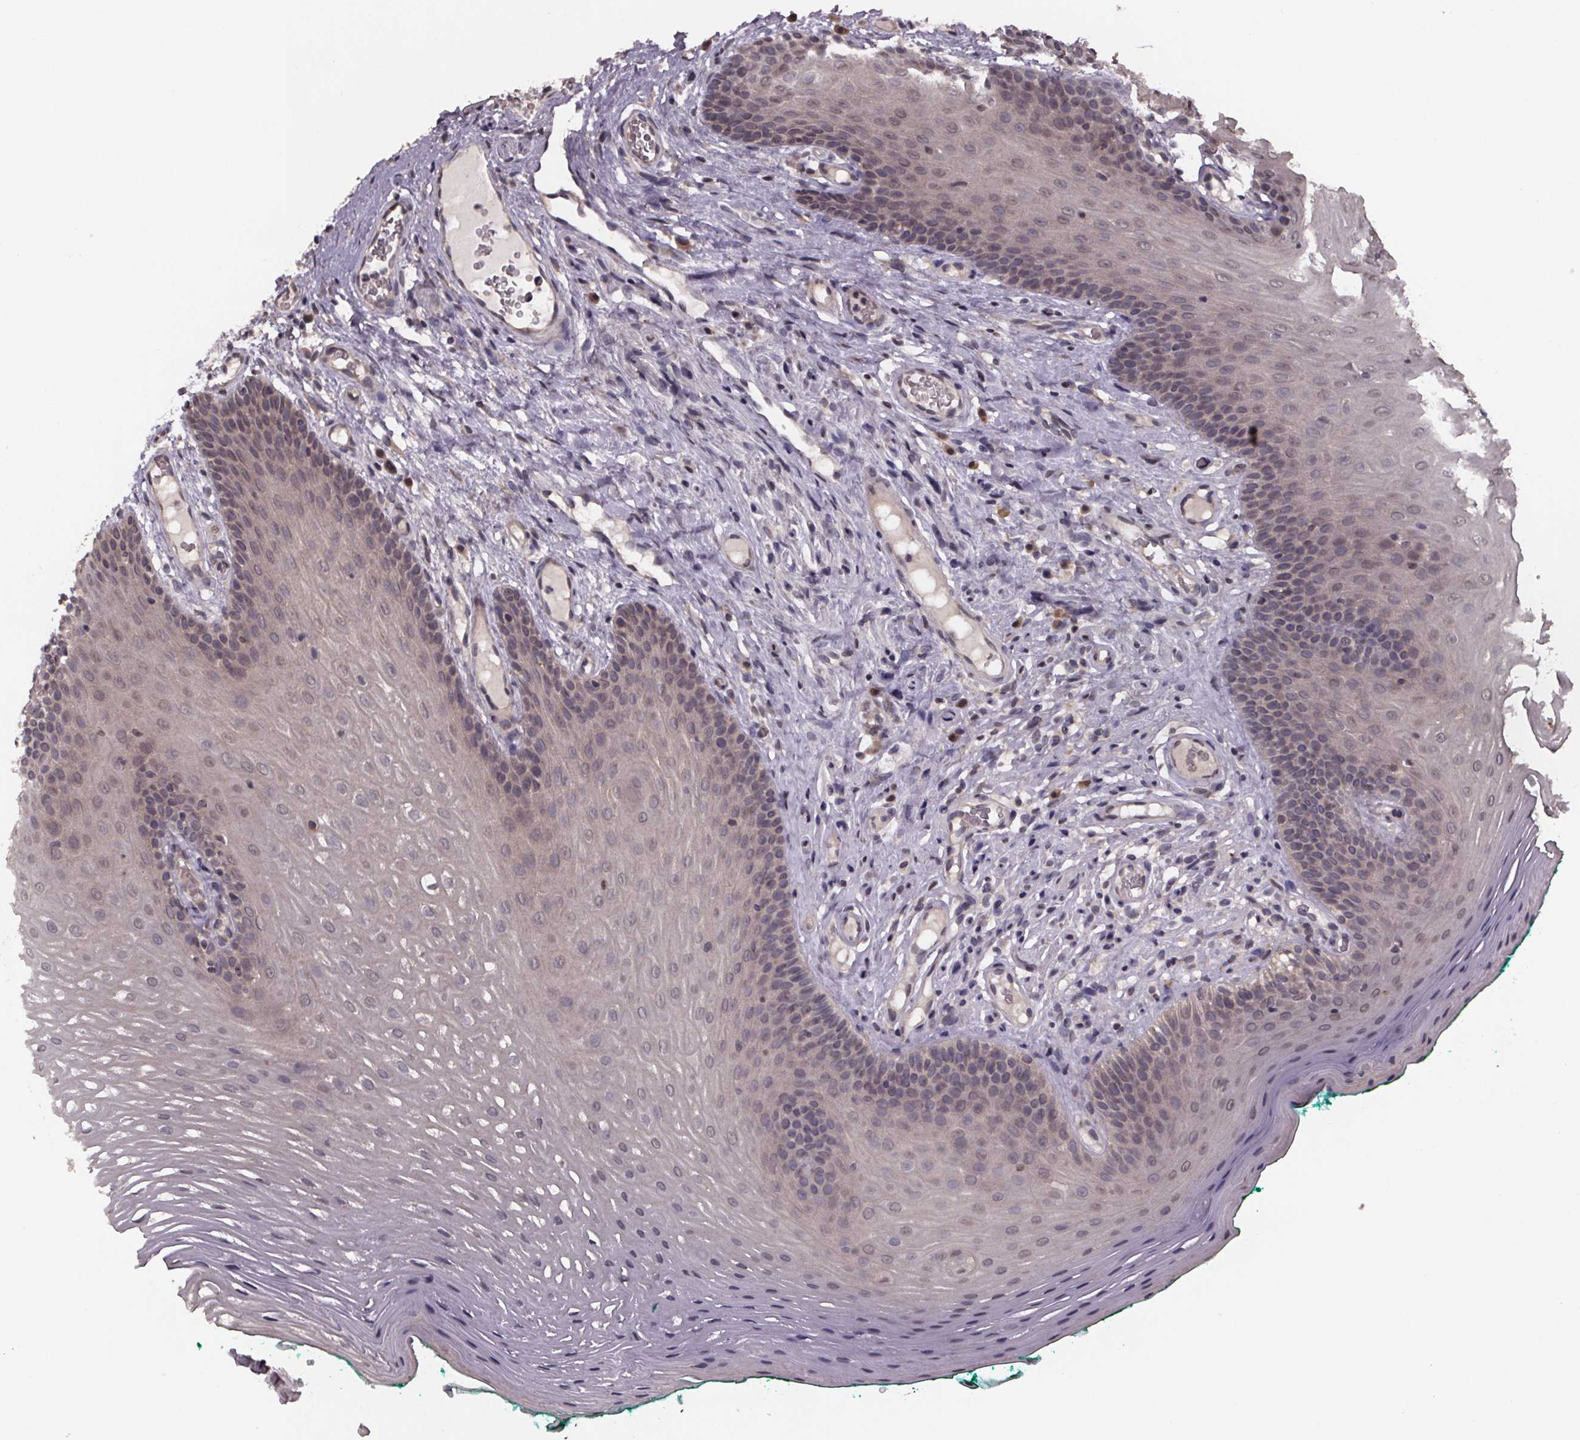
{"staining": {"intensity": "weak", "quantity": "25%-75%", "location": "cytoplasmic/membranous"}, "tissue": "oral mucosa", "cell_type": "Squamous epithelial cells", "image_type": "normal", "snomed": [{"axis": "morphology", "description": "Normal tissue, NOS"}, {"axis": "morphology", "description": "Squamous cell carcinoma, NOS"}, {"axis": "topography", "description": "Oral tissue"}, {"axis": "topography", "description": "Head-Neck"}], "caption": "Immunohistochemical staining of benign oral mucosa demonstrates weak cytoplasmic/membranous protein positivity in approximately 25%-75% of squamous epithelial cells. The protein is shown in brown color, while the nuclei are stained blue.", "gene": "SAT1", "patient": {"sex": "male", "age": 78}}